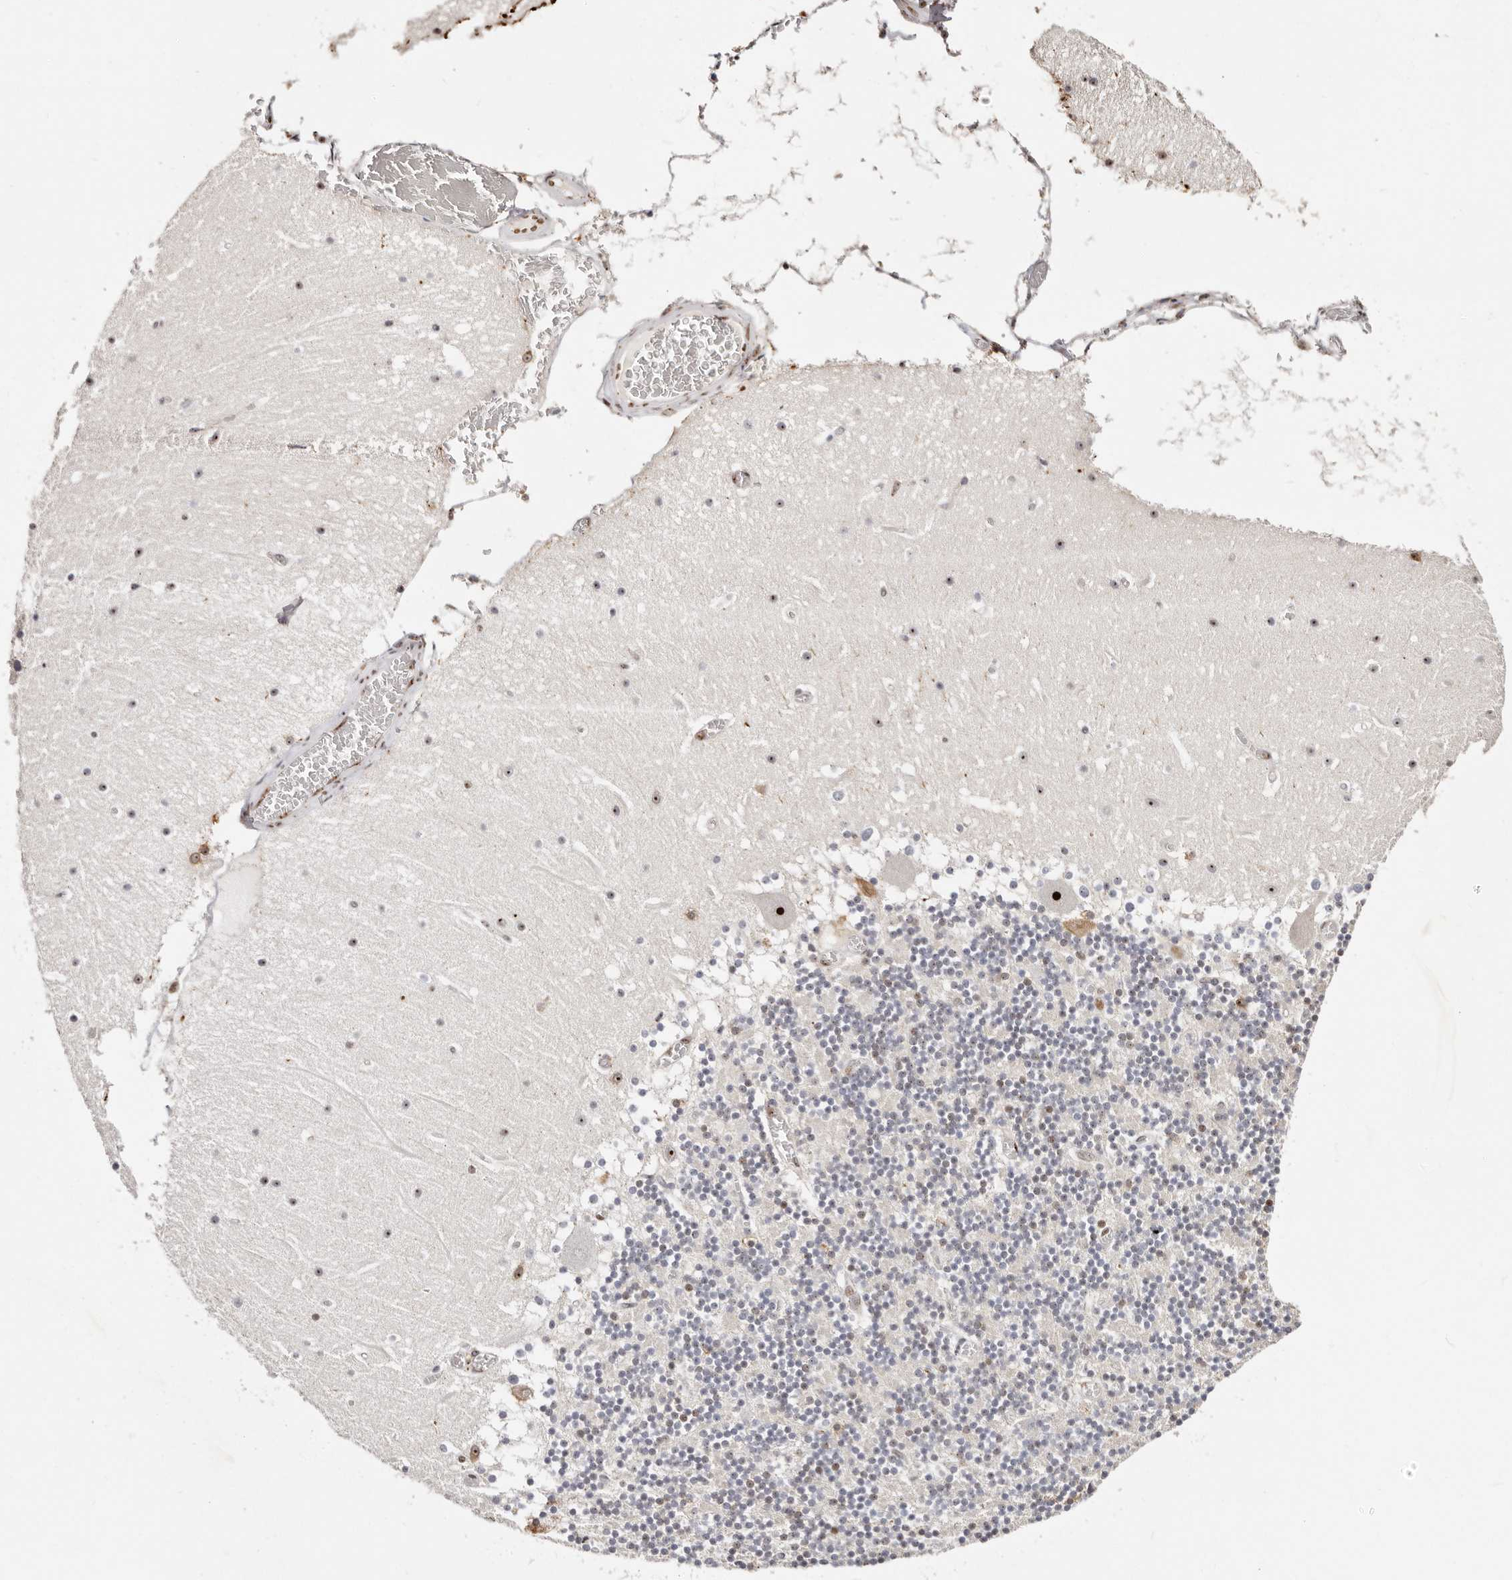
{"staining": {"intensity": "moderate", "quantity": ">75%", "location": "nuclear"}, "tissue": "cerebellum", "cell_type": "Cells in granular layer", "image_type": "normal", "snomed": [{"axis": "morphology", "description": "Normal tissue, NOS"}, {"axis": "topography", "description": "Cerebellum"}], "caption": "The micrograph exhibits staining of unremarkable cerebellum, revealing moderate nuclear protein staining (brown color) within cells in granular layer.", "gene": "IQGAP3", "patient": {"sex": "female", "age": 28}}